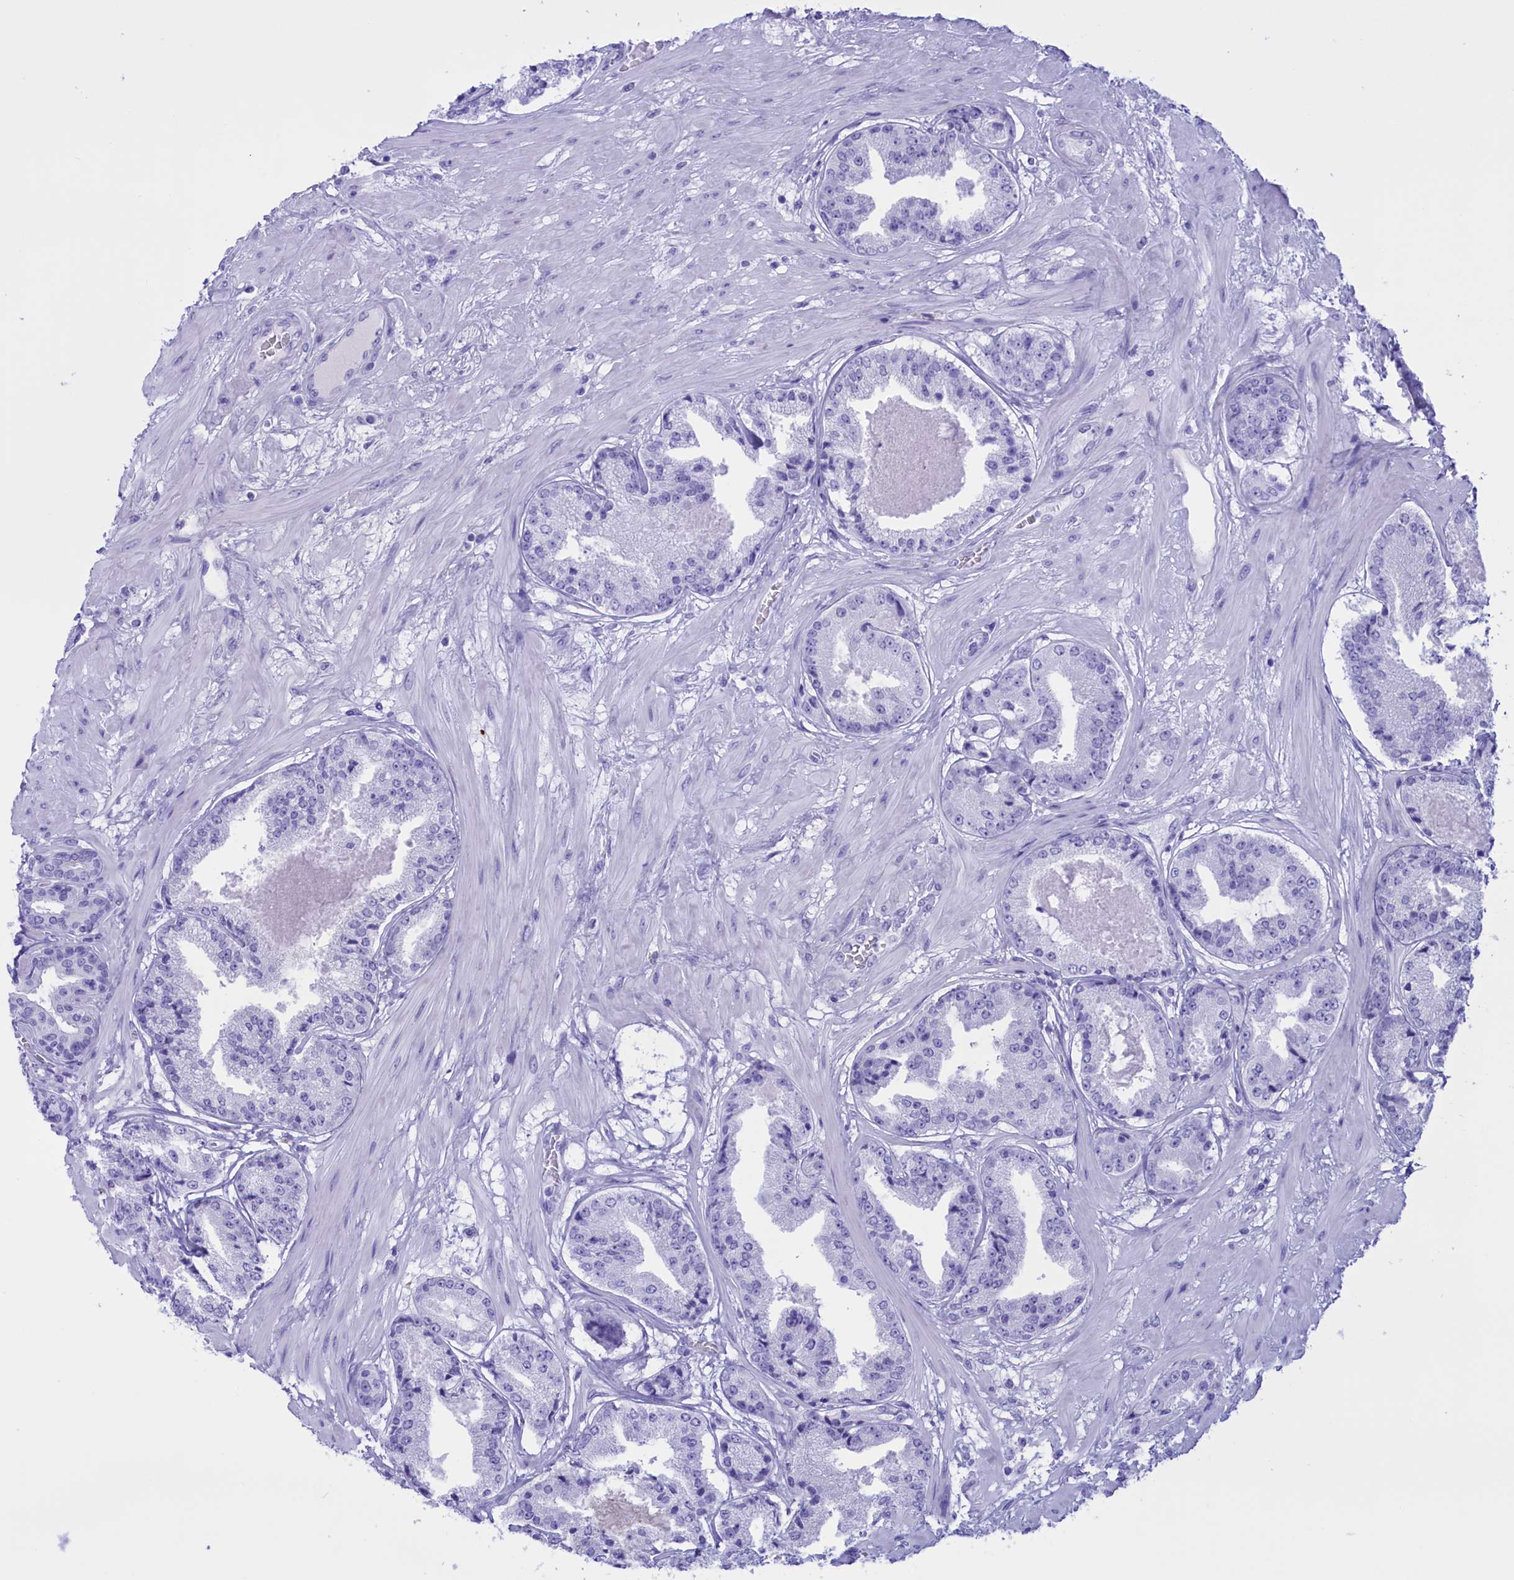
{"staining": {"intensity": "negative", "quantity": "none", "location": "none"}, "tissue": "prostate cancer", "cell_type": "Tumor cells", "image_type": "cancer", "snomed": [{"axis": "morphology", "description": "Adenocarcinoma, High grade"}, {"axis": "topography", "description": "Prostate"}], "caption": "DAB immunohistochemical staining of high-grade adenocarcinoma (prostate) demonstrates no significant positivity in tumor cells. The staining was performed using DAB (3,3'-diaminobenzidine) to visualize the protein expression in brown, while the nuclei were stained in blue with hematoxylin (Magnification: 20x).", "gene": "BRI3", "patient": {"sex": "male", "age": 63}}